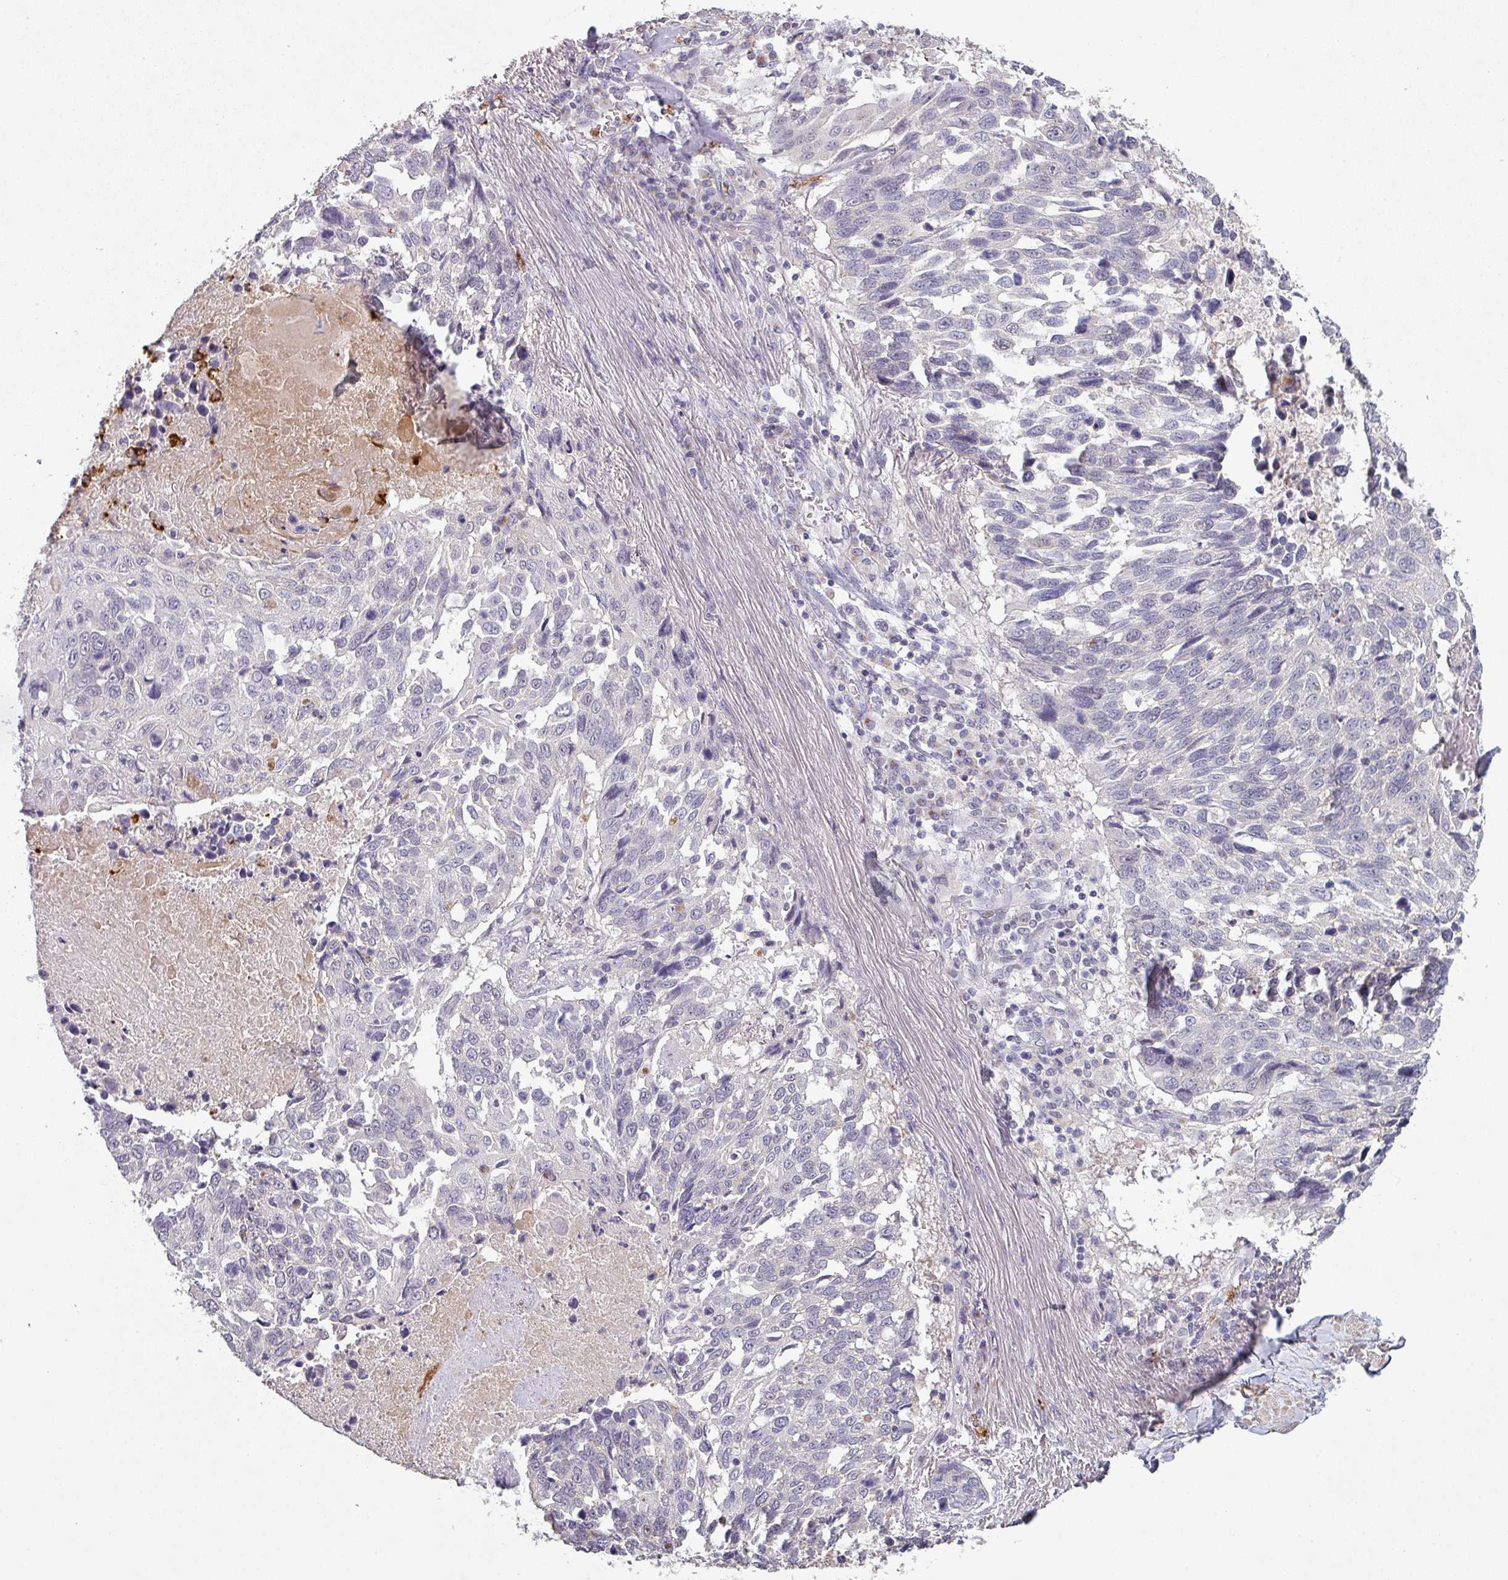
{"staining": {"intensity": "negative", "quantity": "none", "location": "none"}, "tissue": "lung cancer", "cell_type": "Tumor cells", "image_type": "cancer", "snomed": [{"axis": "morphology", "description": "Squamous cell carcinoma, NOS"}, {"axis": "topography", "description": "Lung"}], "caption": "Immunohistochemistry photomicrograph of lung cancer (squamous cell carcinoma) stained for a protein (brown), which exhibits no expression in tumor cells.", "gene": "MAGEC3", "patient": {"sex": "male", "age": 62}}